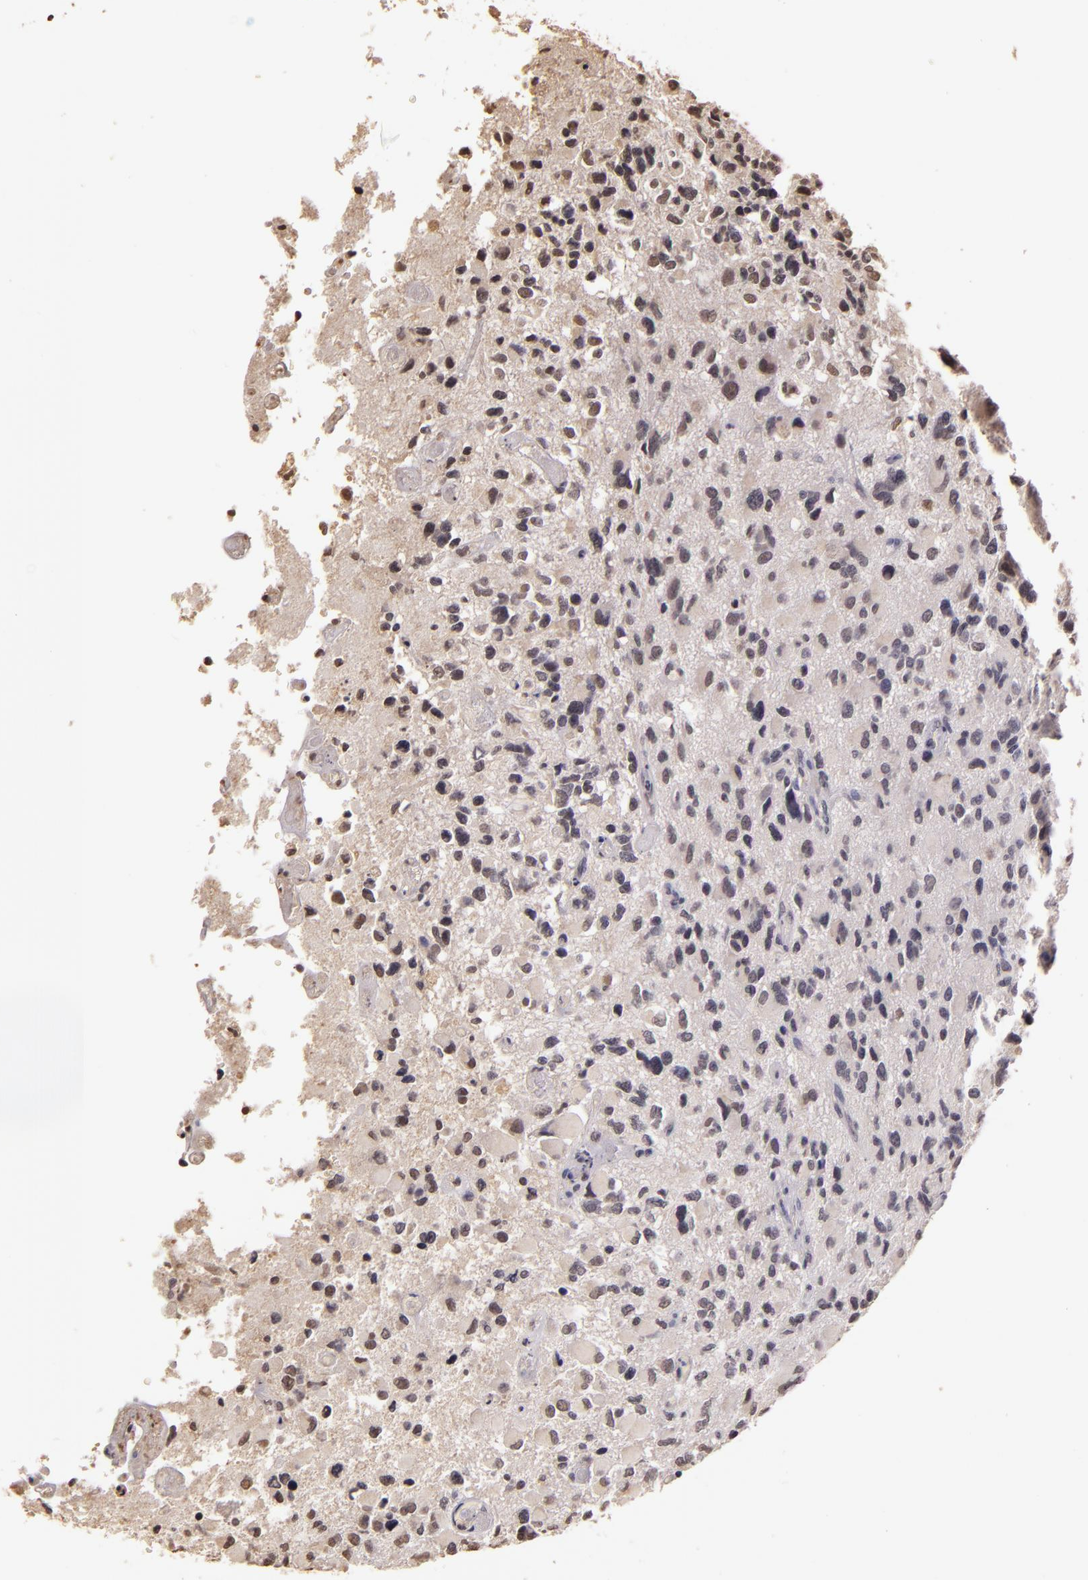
{"staining": {"intensity": "weak", "quantity": ">75%", "location": "cytoplasmic/membranous,nuclear"}, "tissue": "glioma", "cell_type": "Tumor cells", "image_type": "cancer", "snomed": [{"axis": "morphology", "description": "Glioma, malignant, High grade"}, {"axis": "topography", "description": "Brain"}], "caption": "Glioma stained with IHC displays weak cytoplasmic/membranous and nuclear positivity in about >75% of tumor cells.", "gene": "CUL1", "patient": {"sex": "male", "age": 69}}